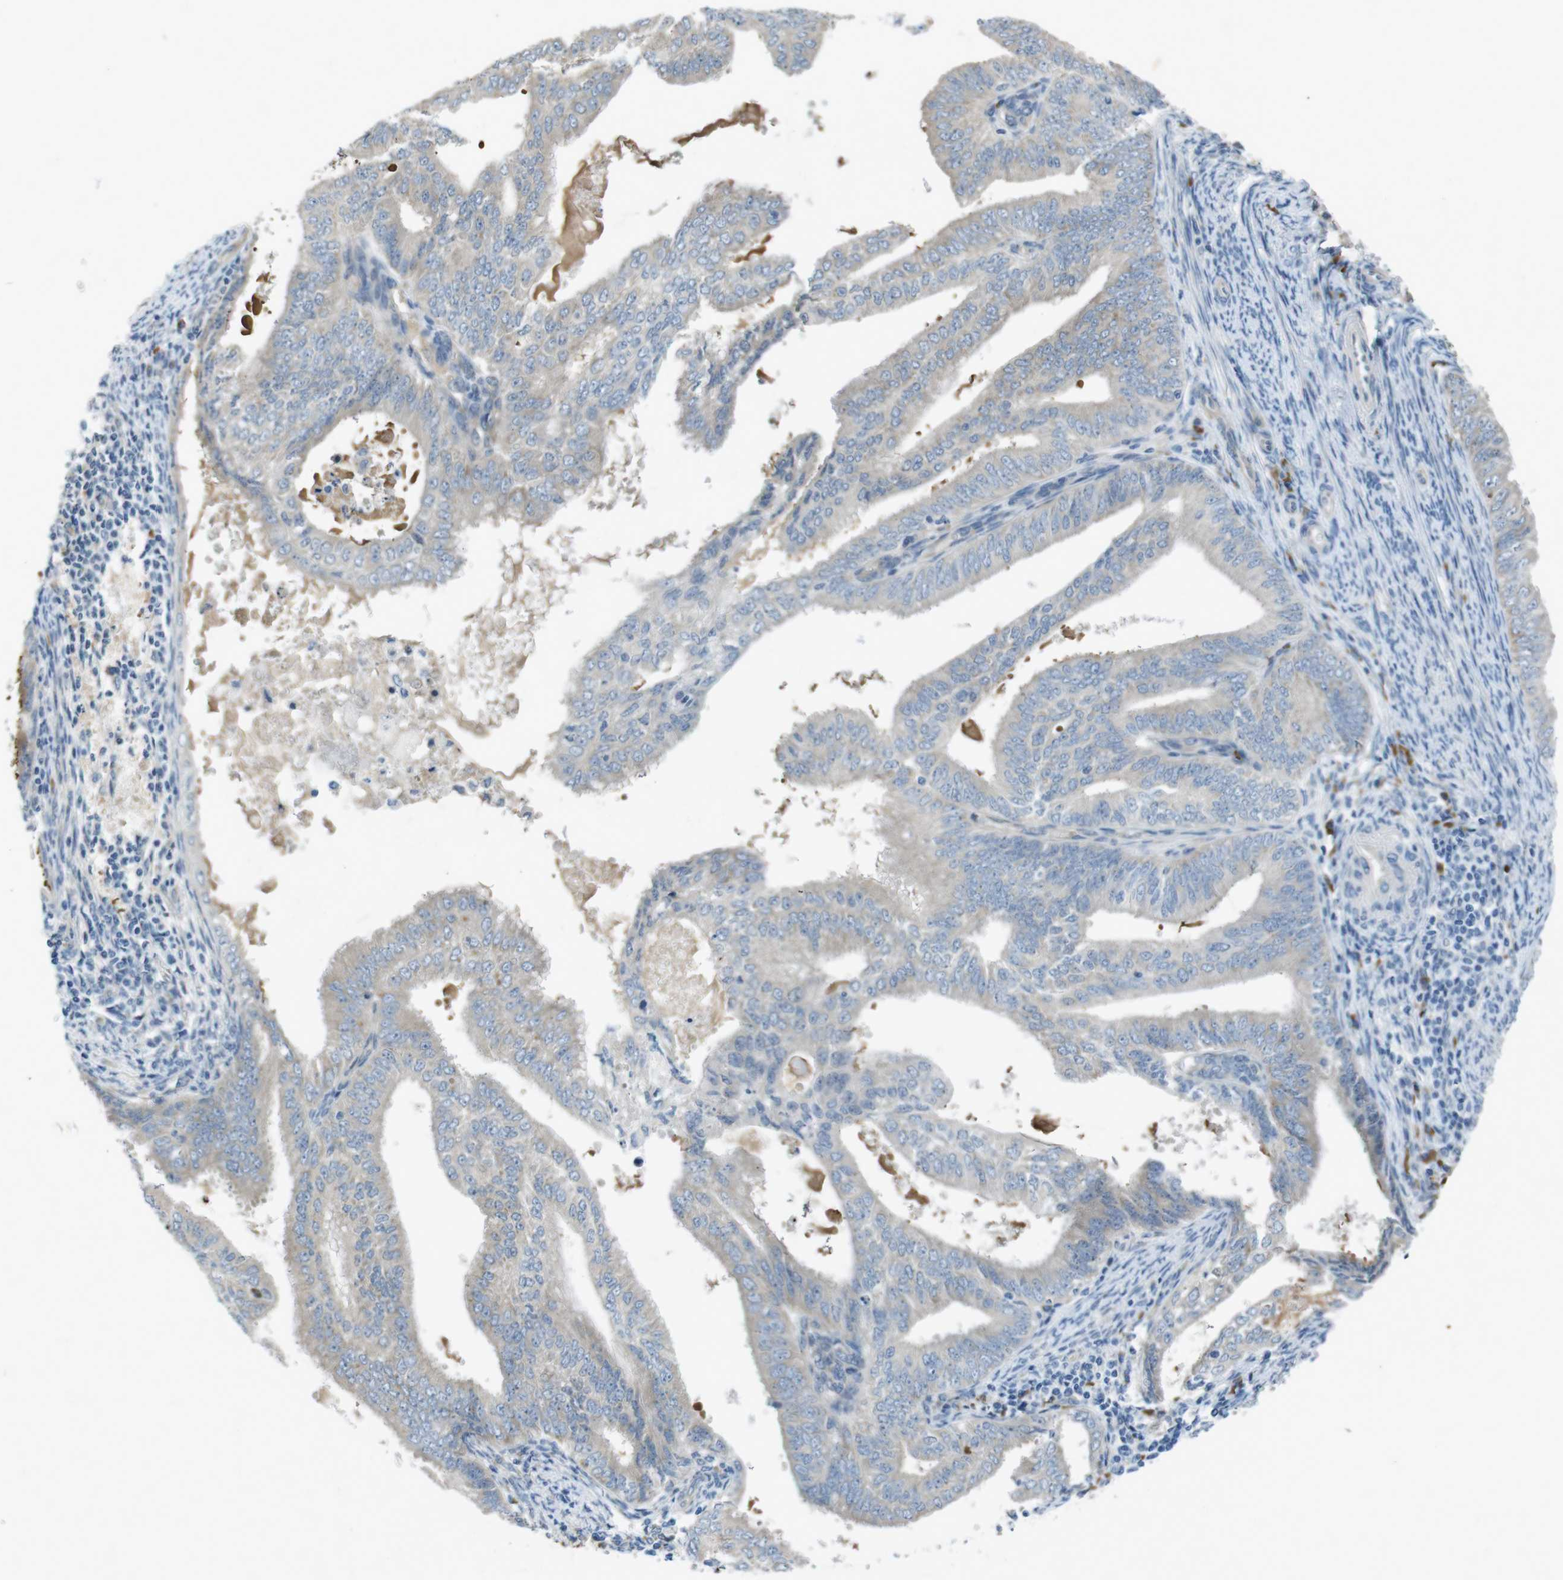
{"staining": {"intensity": "weak", "quantity": ">75%", "location": "cytoplasmic/membranous"}, "tissue": "endometrial cancer", "cell_type": "Tumor cells", "image_type": "cancer", "snomed": [{"axis": "morphology", "description": "Adenocarcinoma, NOS"}, {"axis": "topography", "description": "Endometrium"}], "caption": "Protein expression analysis of human endometrial adenocarcinoma reveals weak cytoplasmic/membranous expression in approximately >75% of tumor cells.", "gene": "FLCN", "patient": {"sex": "female", "age": 58}}